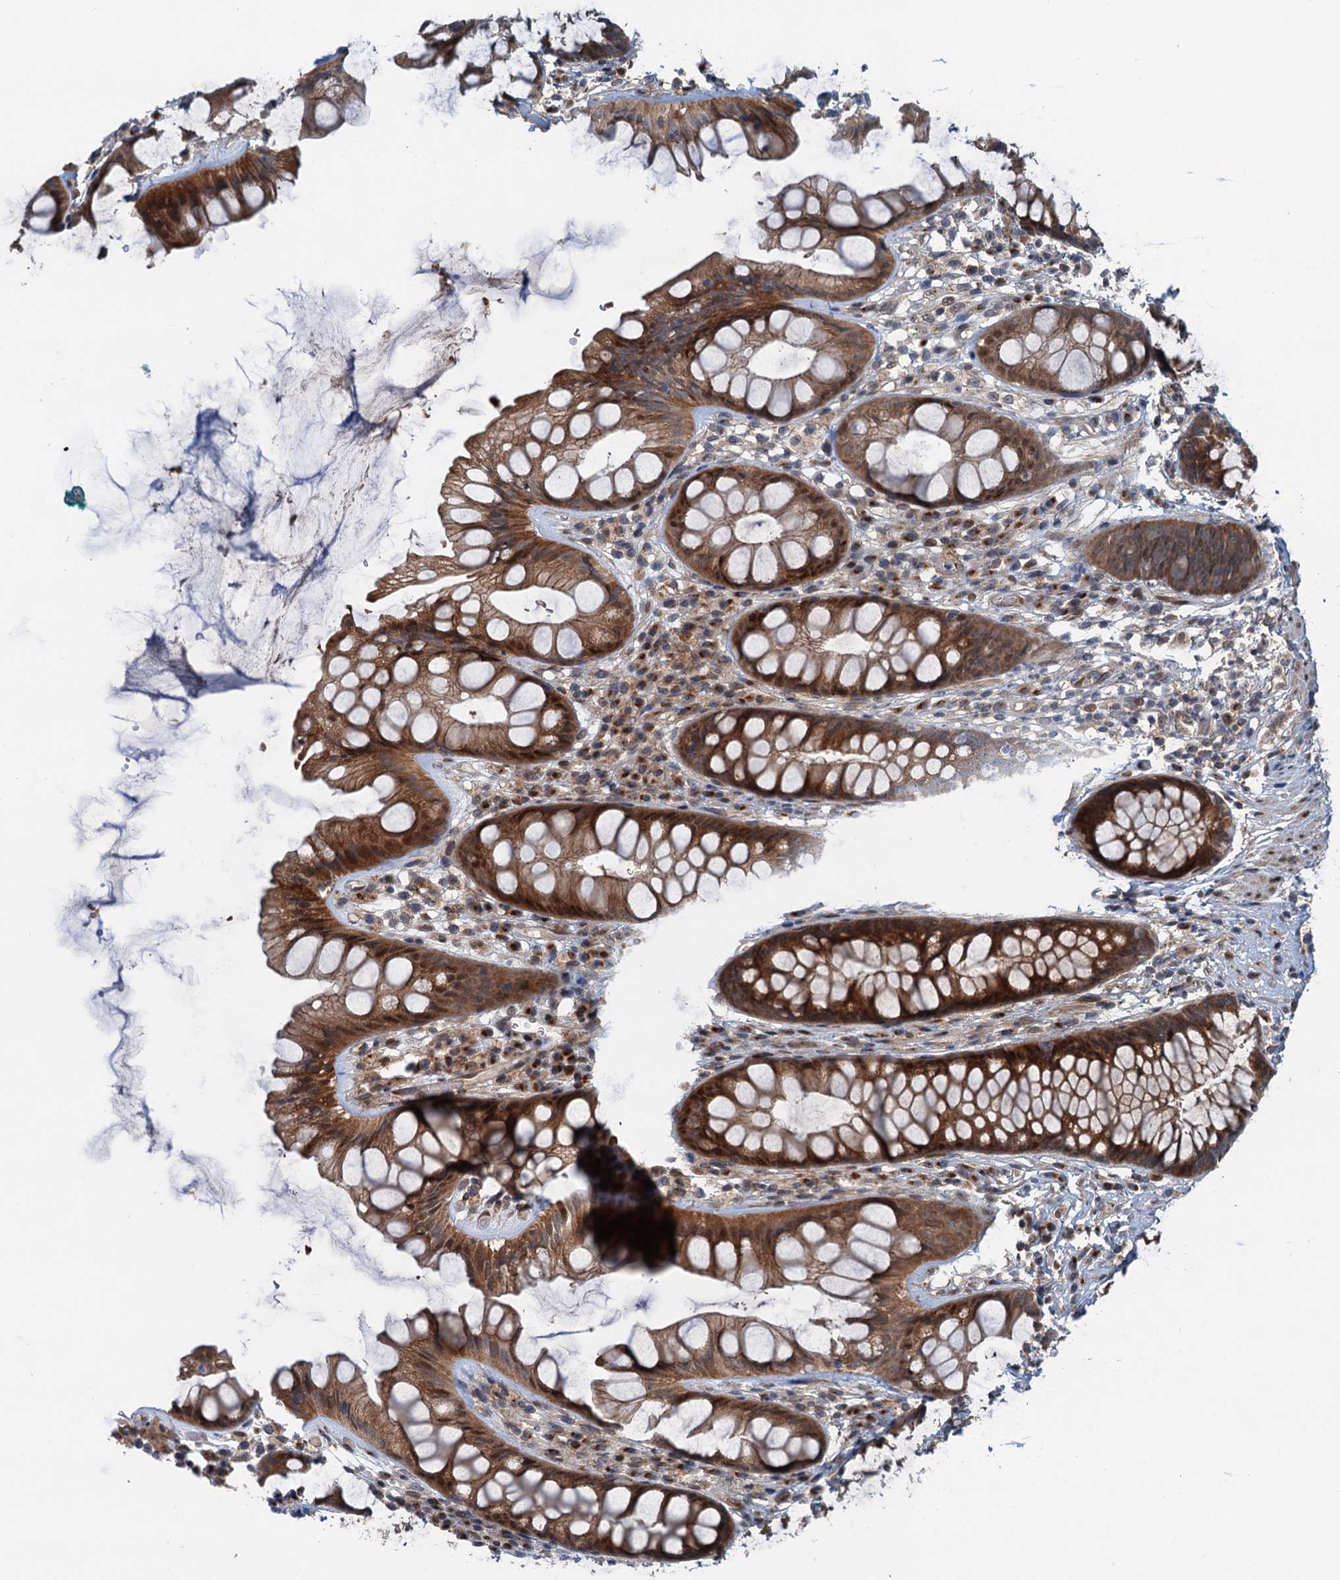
{"staining": {"intensity": "moderate", "quantity": ">75%", "location": "cytoplasmic/membranous"}, "tissue": "rectum", "cell_type": "Glandular cells", "image_type": "normal", "snomed": [{"axis": "morphology", "description": "Normal tissue, NOS"}, {"axis": "topography", "description": "Rectum"}], "caption": "This is a micrograph of IHC staining of unremarkable rectum, which shows moderate positivity in the cytoplasmic/membranous of glandular cells.", "gene": "DYNC2I2", "patient": {"sex": "male", "age": 74}}